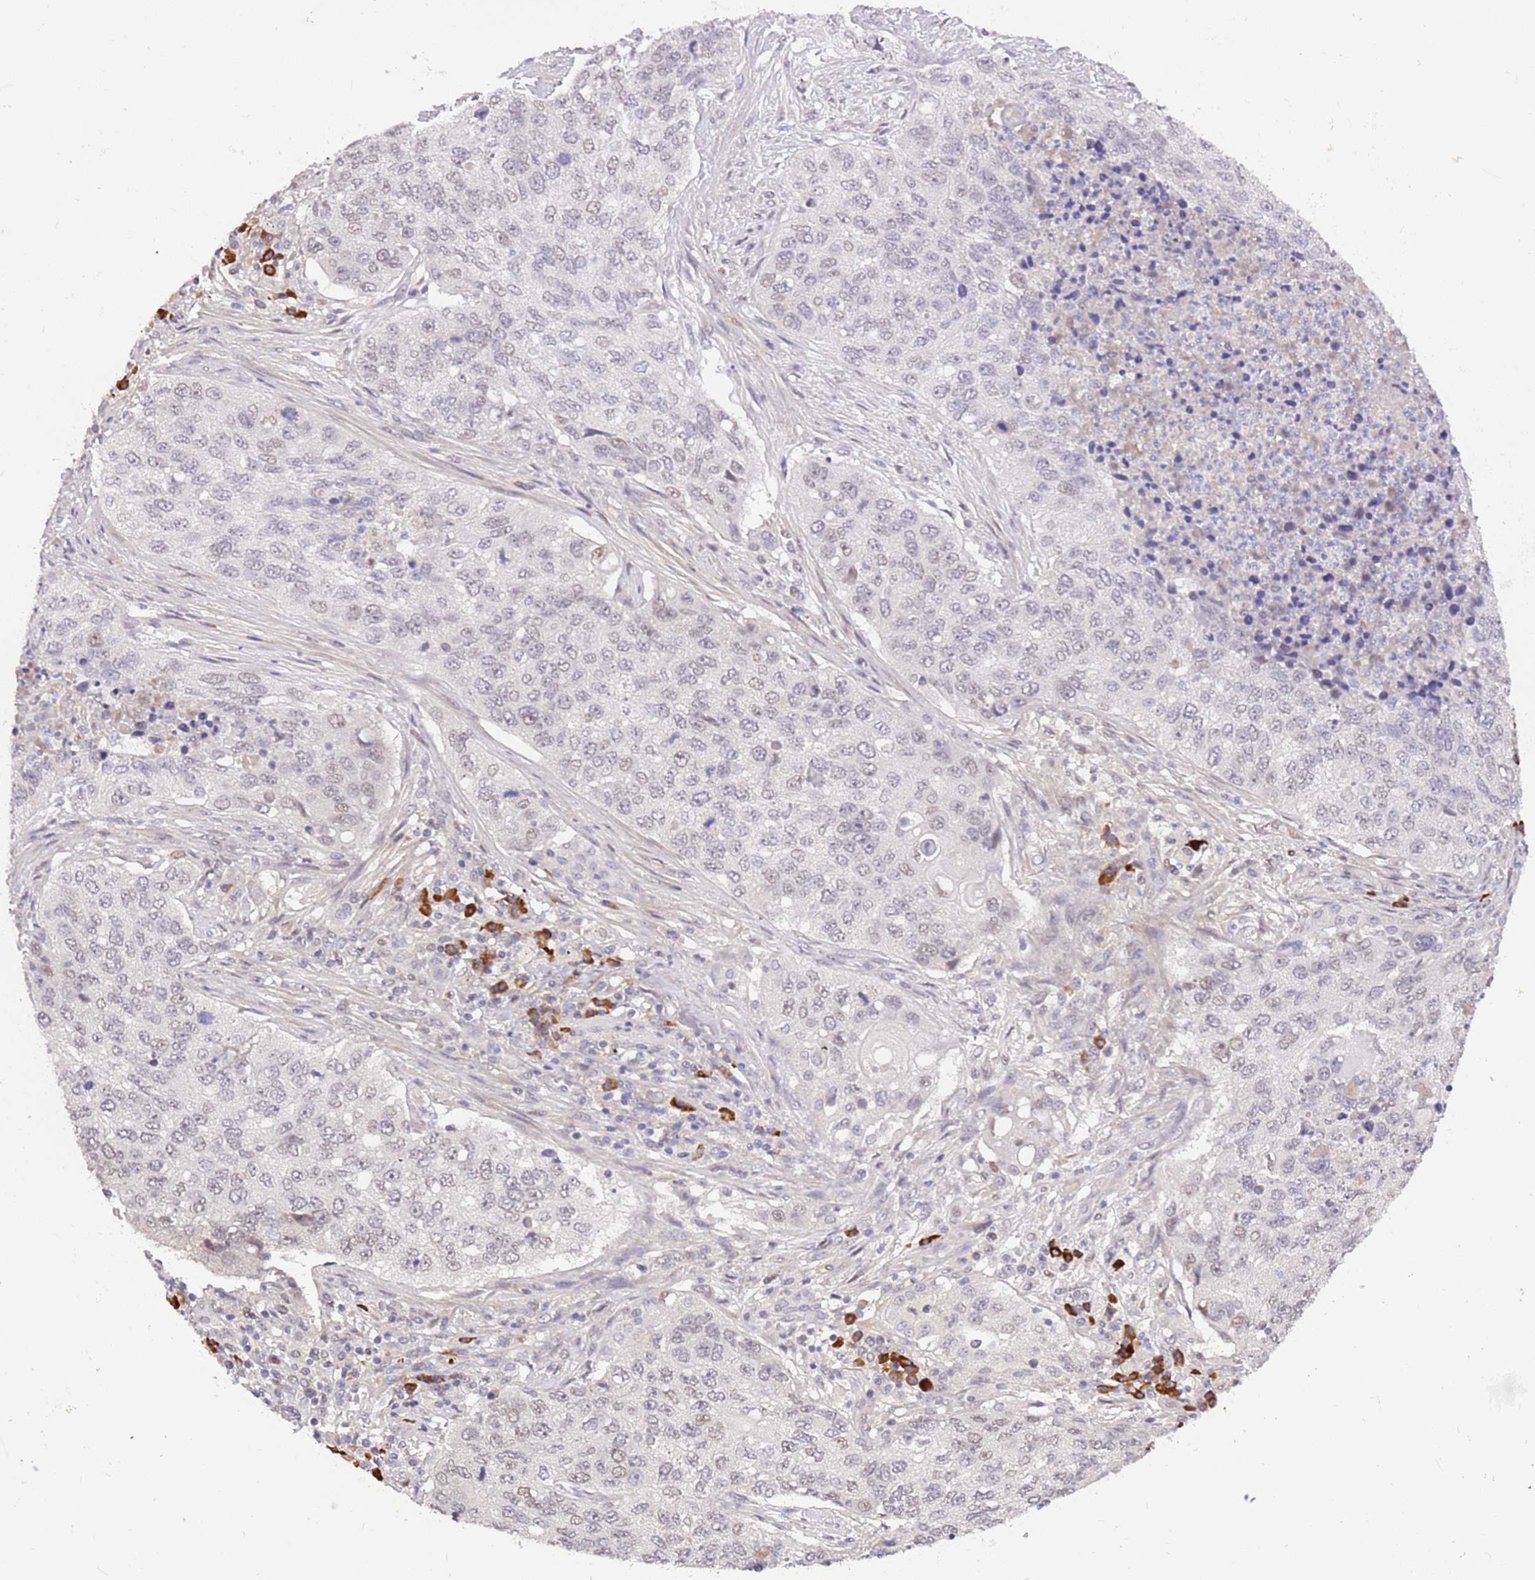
{"staining": {"intensity": "weak", "quantity": "<25%", "location": "nuclear"}, "tissue": "lung cancer", "cell_type": "Tumor cells", "image_type": "cancer", "snomed": [{"axis": "morphology", "description": "Squamous cell carcinoma, NOS"}, {"axis": "topography", "description": "Lung"}], "caption": "Immunohistochemical staining of human squamous cell carcinoma (lung) demonstrates no significant staining in tumor cells.", "gene": "MAGEF1", "patient": {"sex": "female", "age": 63}}